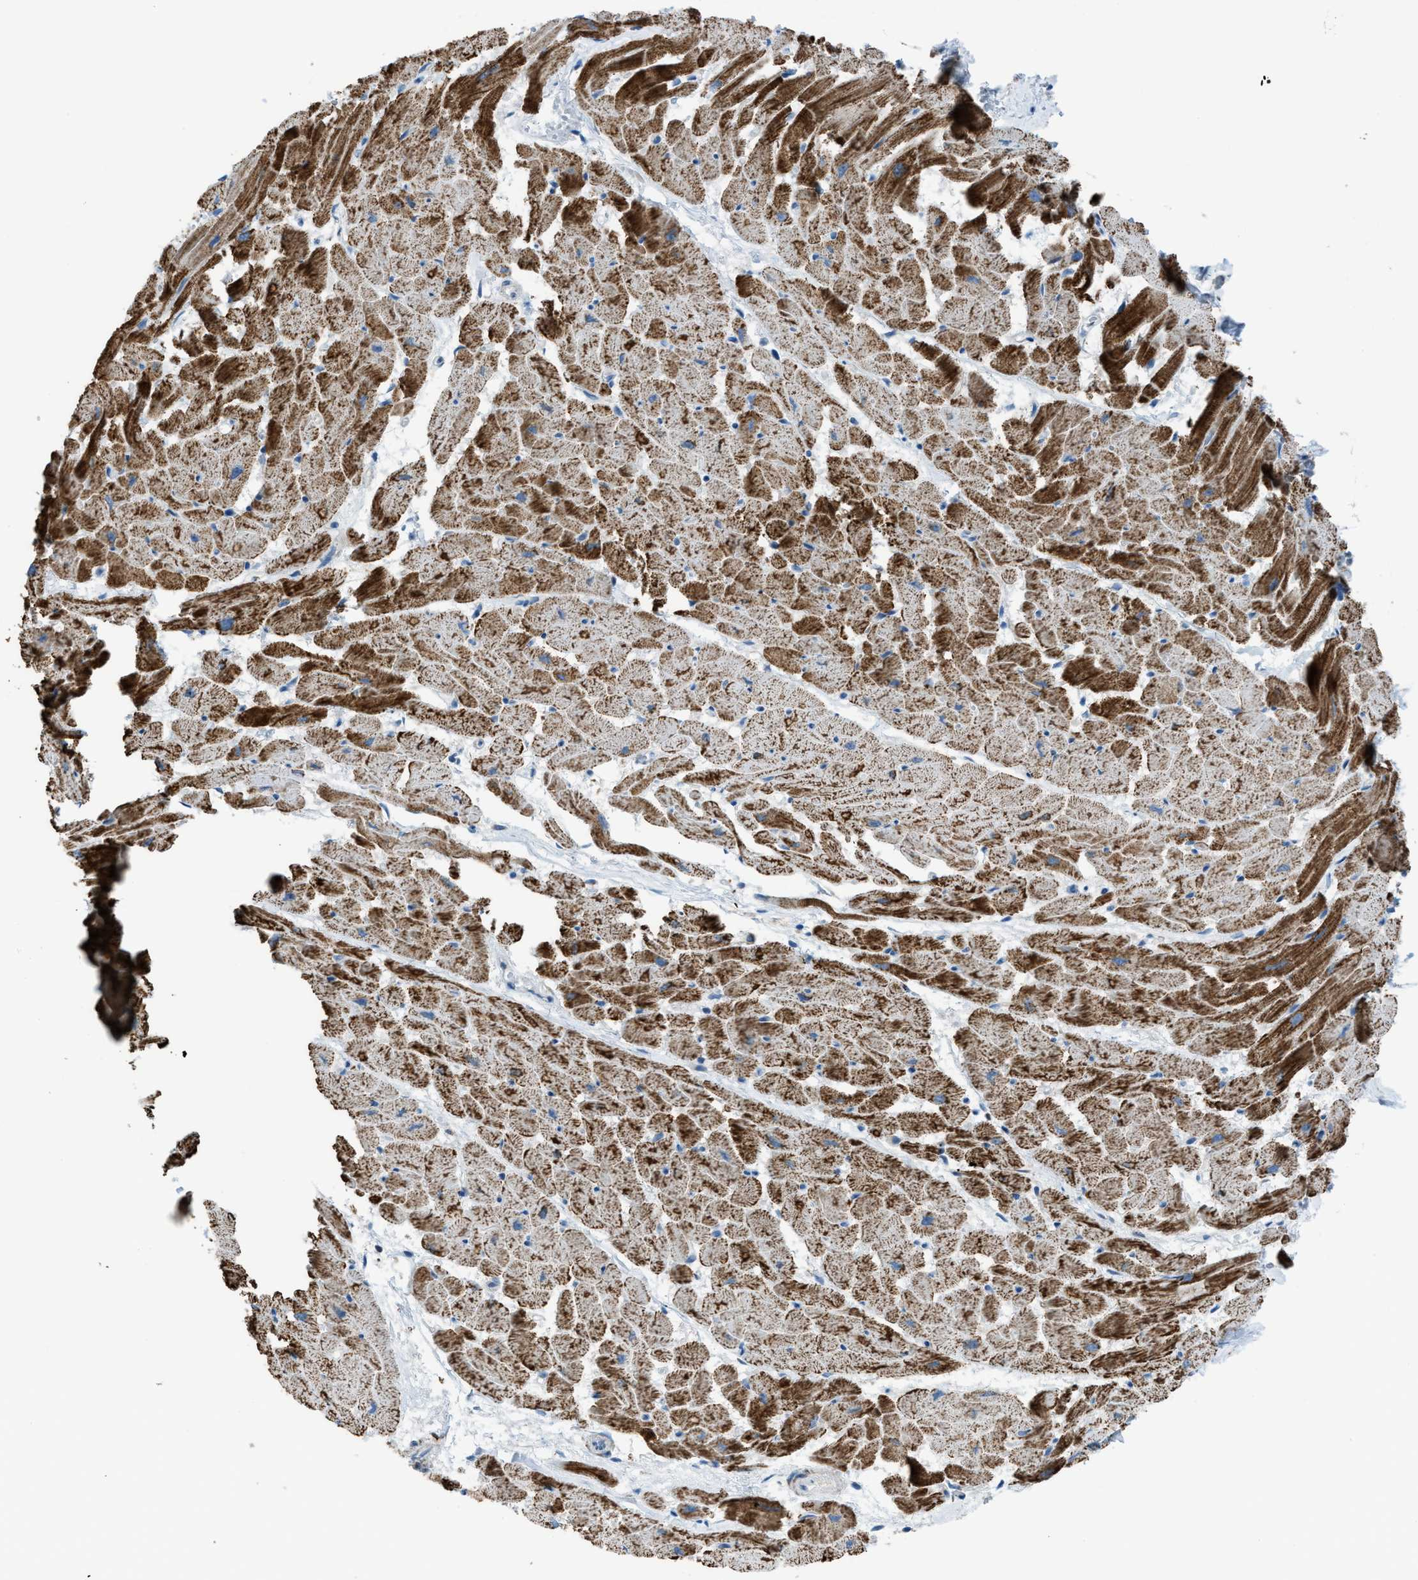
{"staining": {"intensity": "strong", "quantity": ">75%", "location": "cytoplasmic/membranous"}, "tissue": "heart muscle", "cell_type": "Cardiomyocytes", "image_type": "normal", "snomed": [{"axis": "morphology", "description": "Normal tissue, NOS"}, {"axis": "topography", "description": "Heart"}], "caption": "IHC of benign heart muscle shows high levels of strong cytoplasmic/membranous positivity in approximately >75% of cardiomyocytes.", "gene": "SRM", "patient": {"sex": "female", "age": 19}}